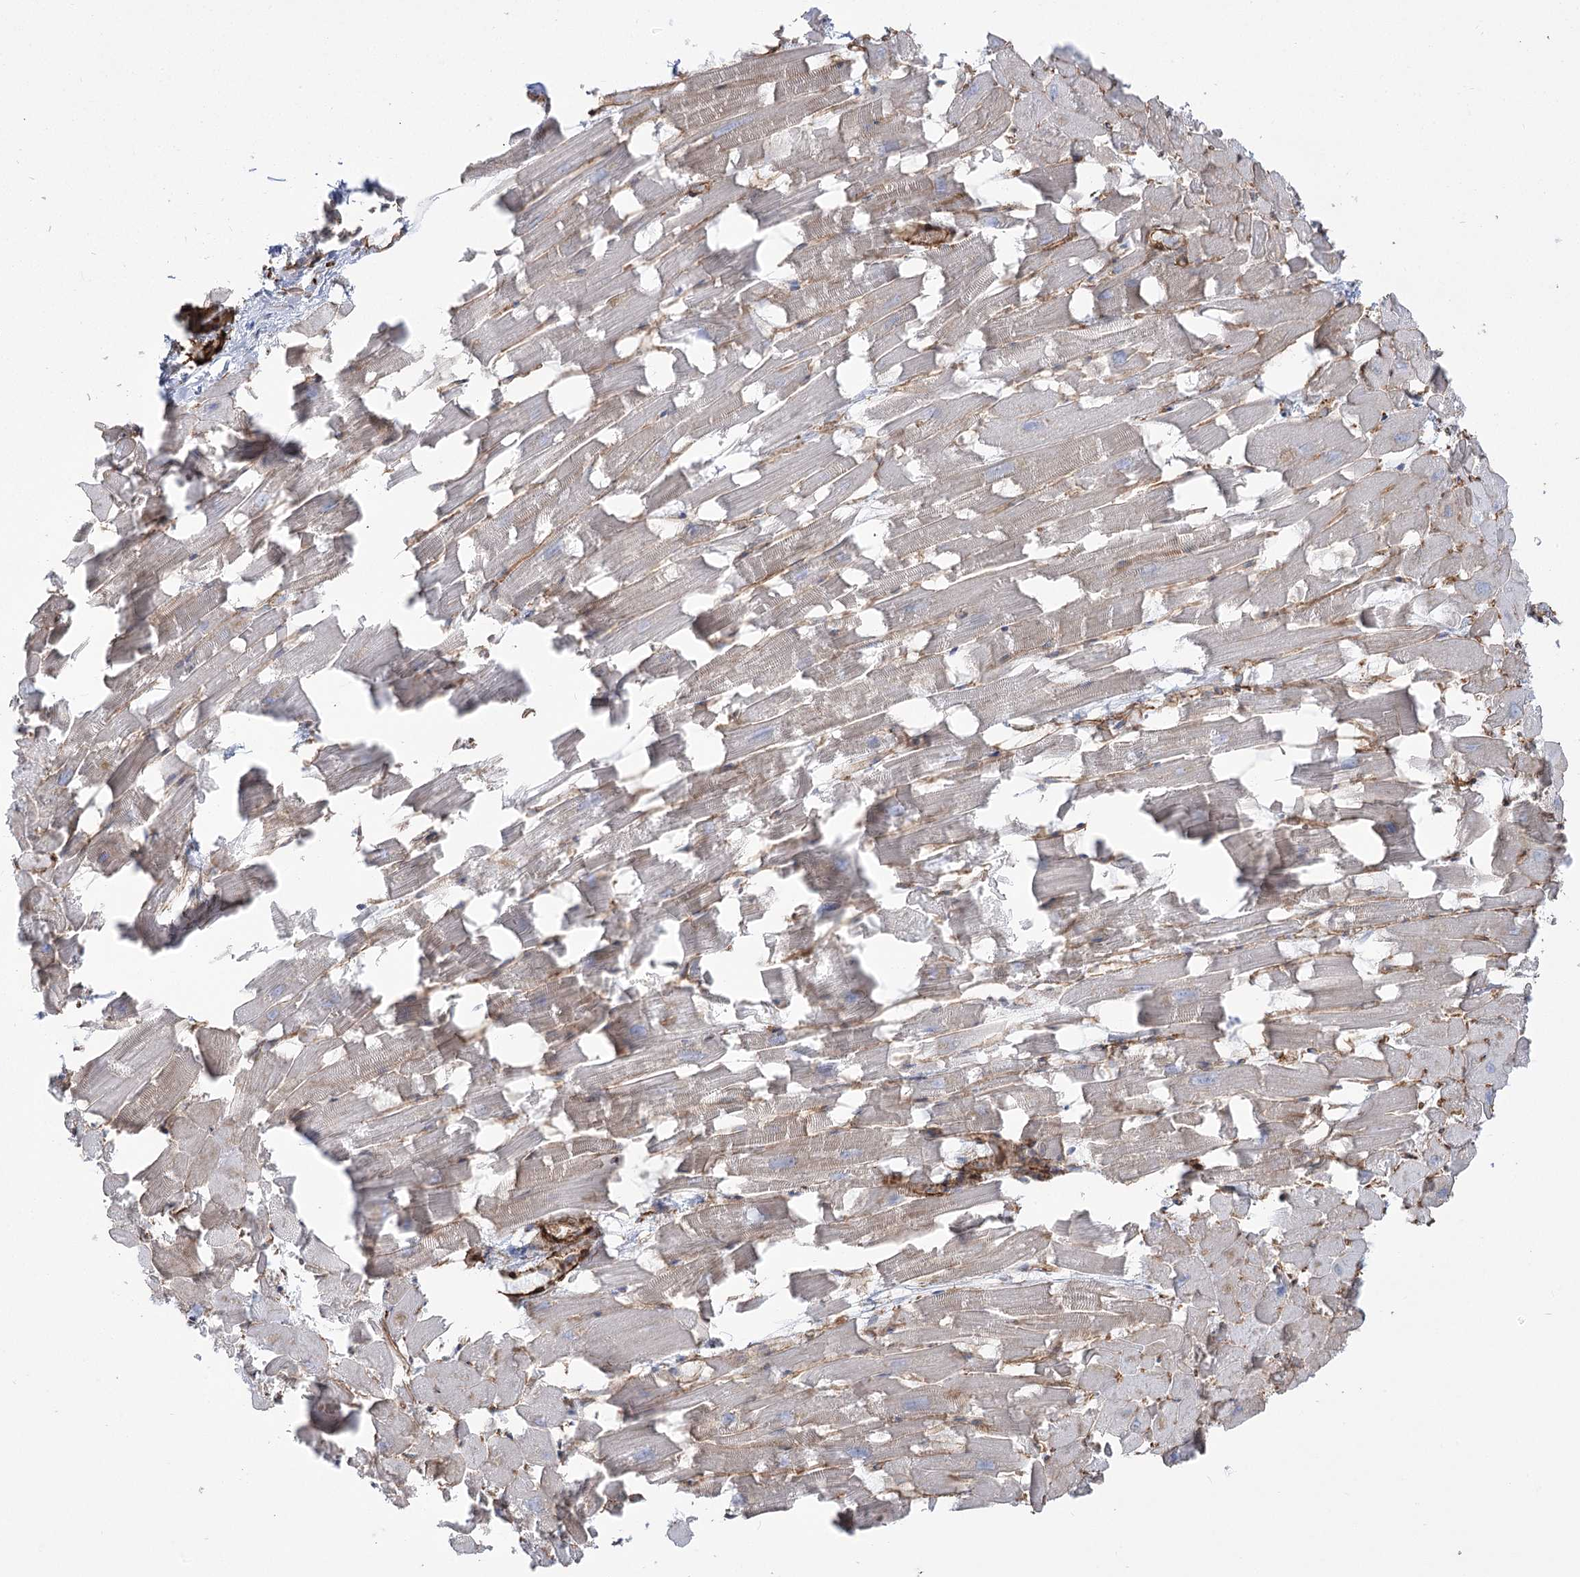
{"staining": {"intensity": "weak", "quantity": "25%-75%", "location": "cytoplasmic/membranous"}, "tissue": "heart muscle", "cell_type": "Cardiomyocytes", "image_type": "normal", "snomed": [{"axis": "morphology", "description": "Normal tissue, NOS"}, {"axis": "topography", "description": "Heart"}], "caption": "This is a photomicrograph of IHC staining of benign heart muscle, which shows weak staining in the cytoplasmic/membranous of cardiomyocytes.", "gene": "PLEKHA5", "patient": {"sex": "female", "age": 64}}